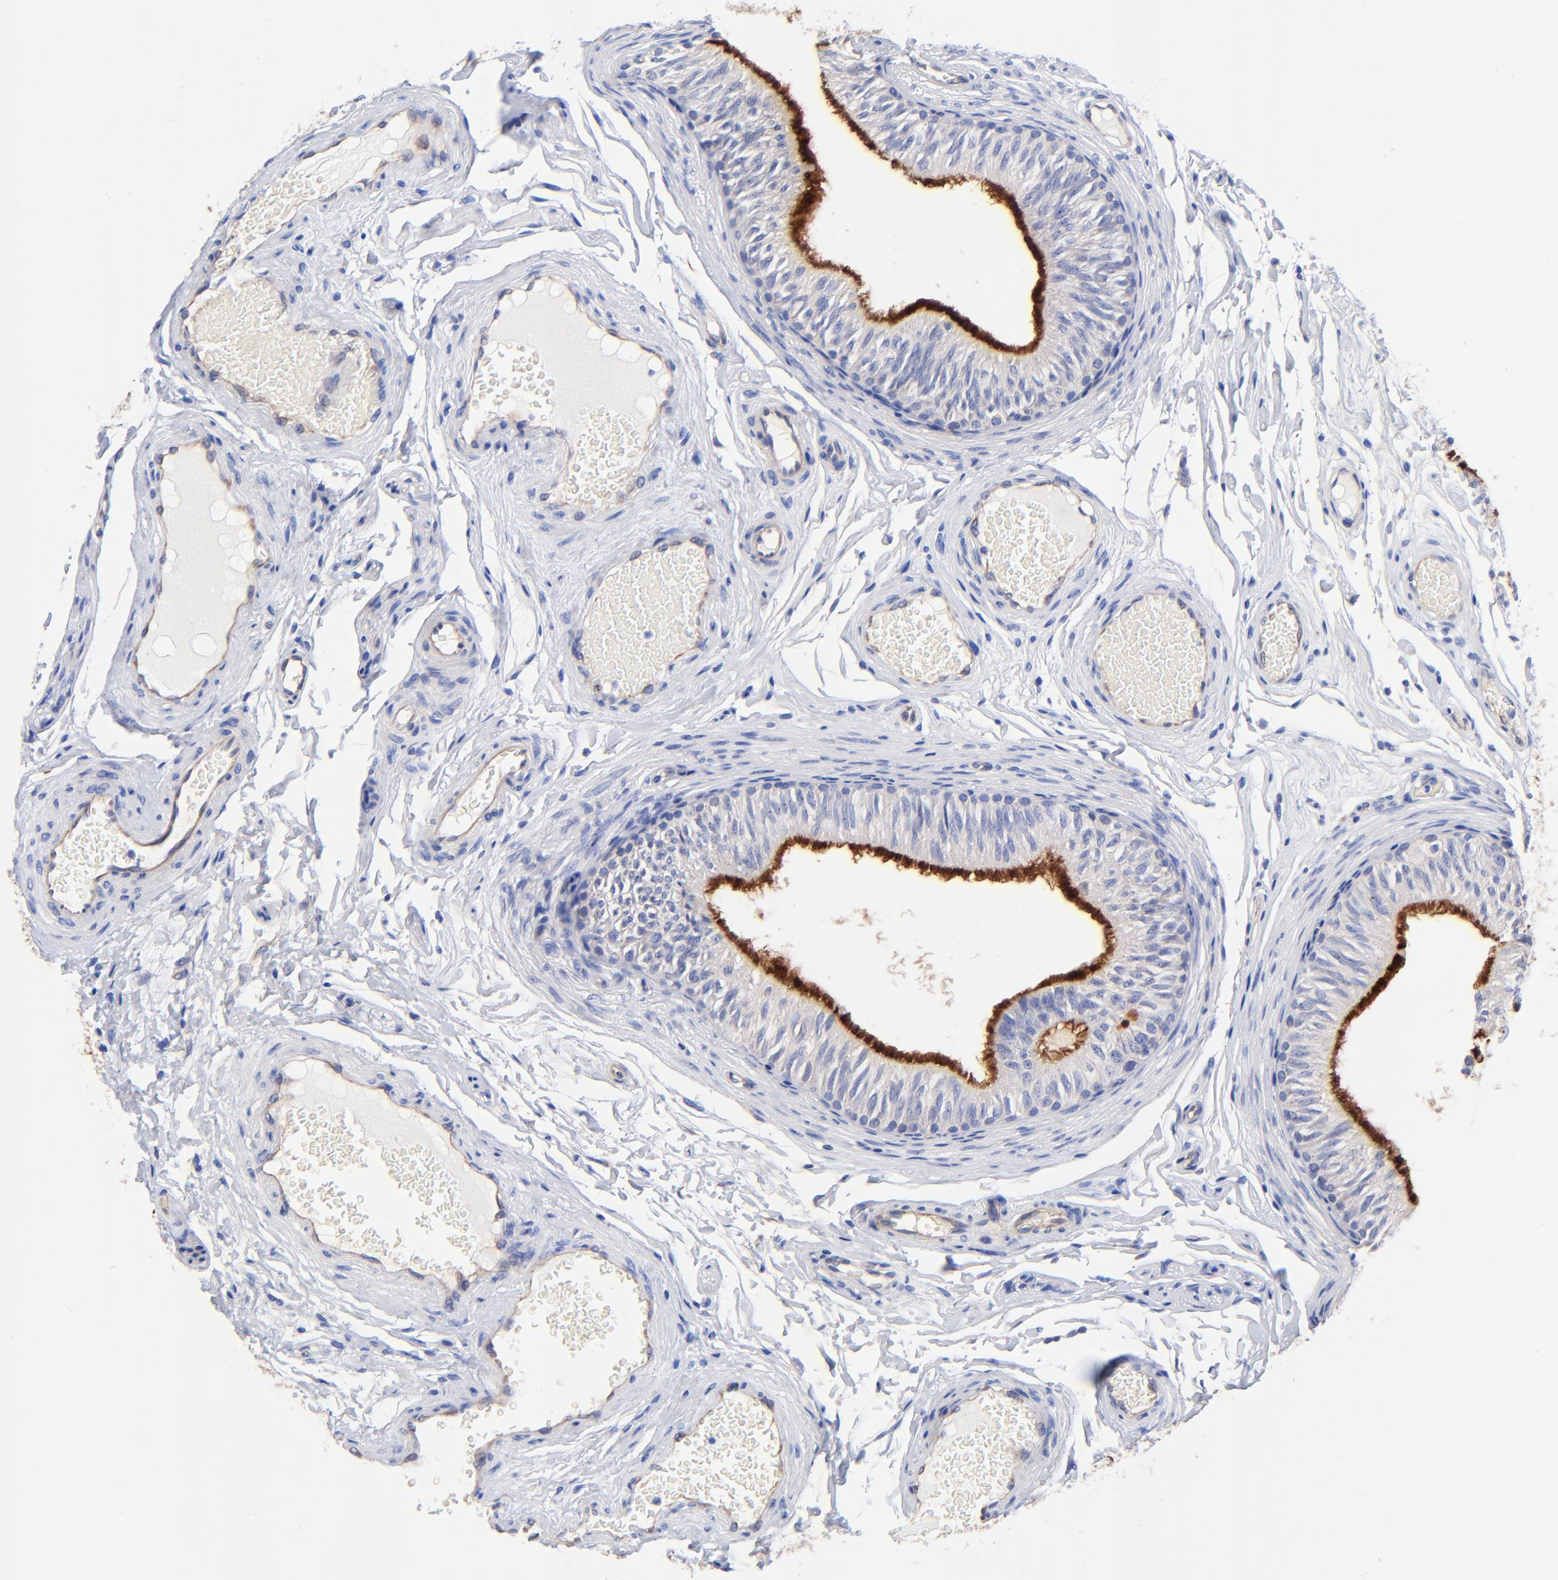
{"staining": {"intensity": "strong", "quantity": ">75%", "location": "cytoplasmic/membranous"}, "tissue": "epididymis", "cell_type": "Glandular cells", "image_type": "normal", "snomed": [{"axis": "morphology", "description": "Normal tissue, NOS"}, {"axis": "topography", "description": "Testis"}, {"axis": "topography", "description": "Epididymis"}], "caption": "Protein expression by immunohistochemistry (IHC) demonstrates strong cytoplasmic/membranous staining in approximately >75% of glandular cells in benign epididymis.", "gene": "SLC44A2", "patient": {"sex": "male", "age": 36}}